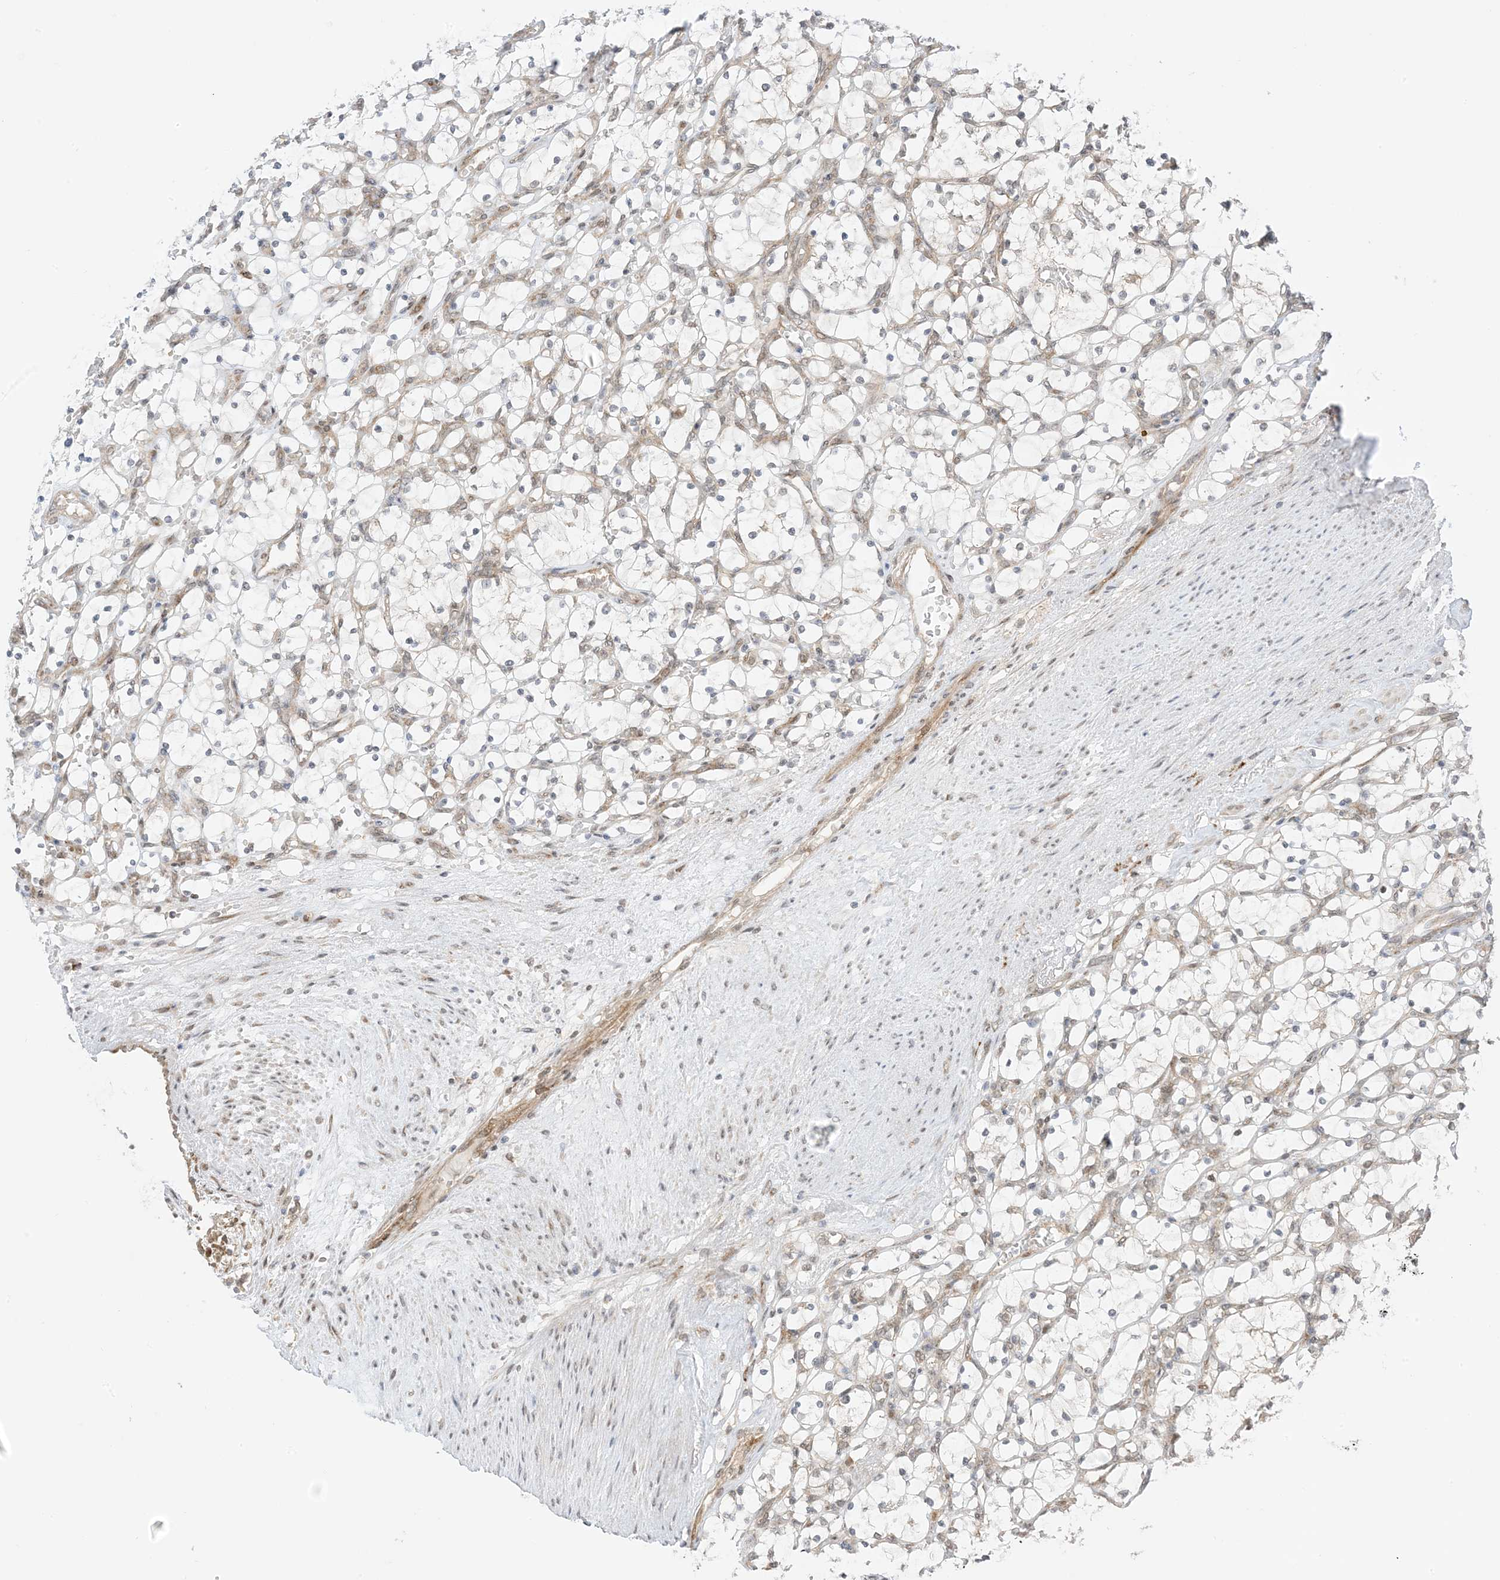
{"staining": {"intensity": "negative", "quantity": "none", "location": "none"}, "tissue": "renal cancer", "cell_type": "Tumor cells", "image_type": "cancer", "snomed": [{"axis": "morphology", "description": "Adenocarcinoma, NOS"}, {"axis": "topography", "description": "Kidney"}], "caption": "Renal adenocarcinoma was stained to show a protein in brown. There is no significant staining in tumor cells.", "gene": "UBE2E2", "patient": {"sex": "female", "age": 69}}